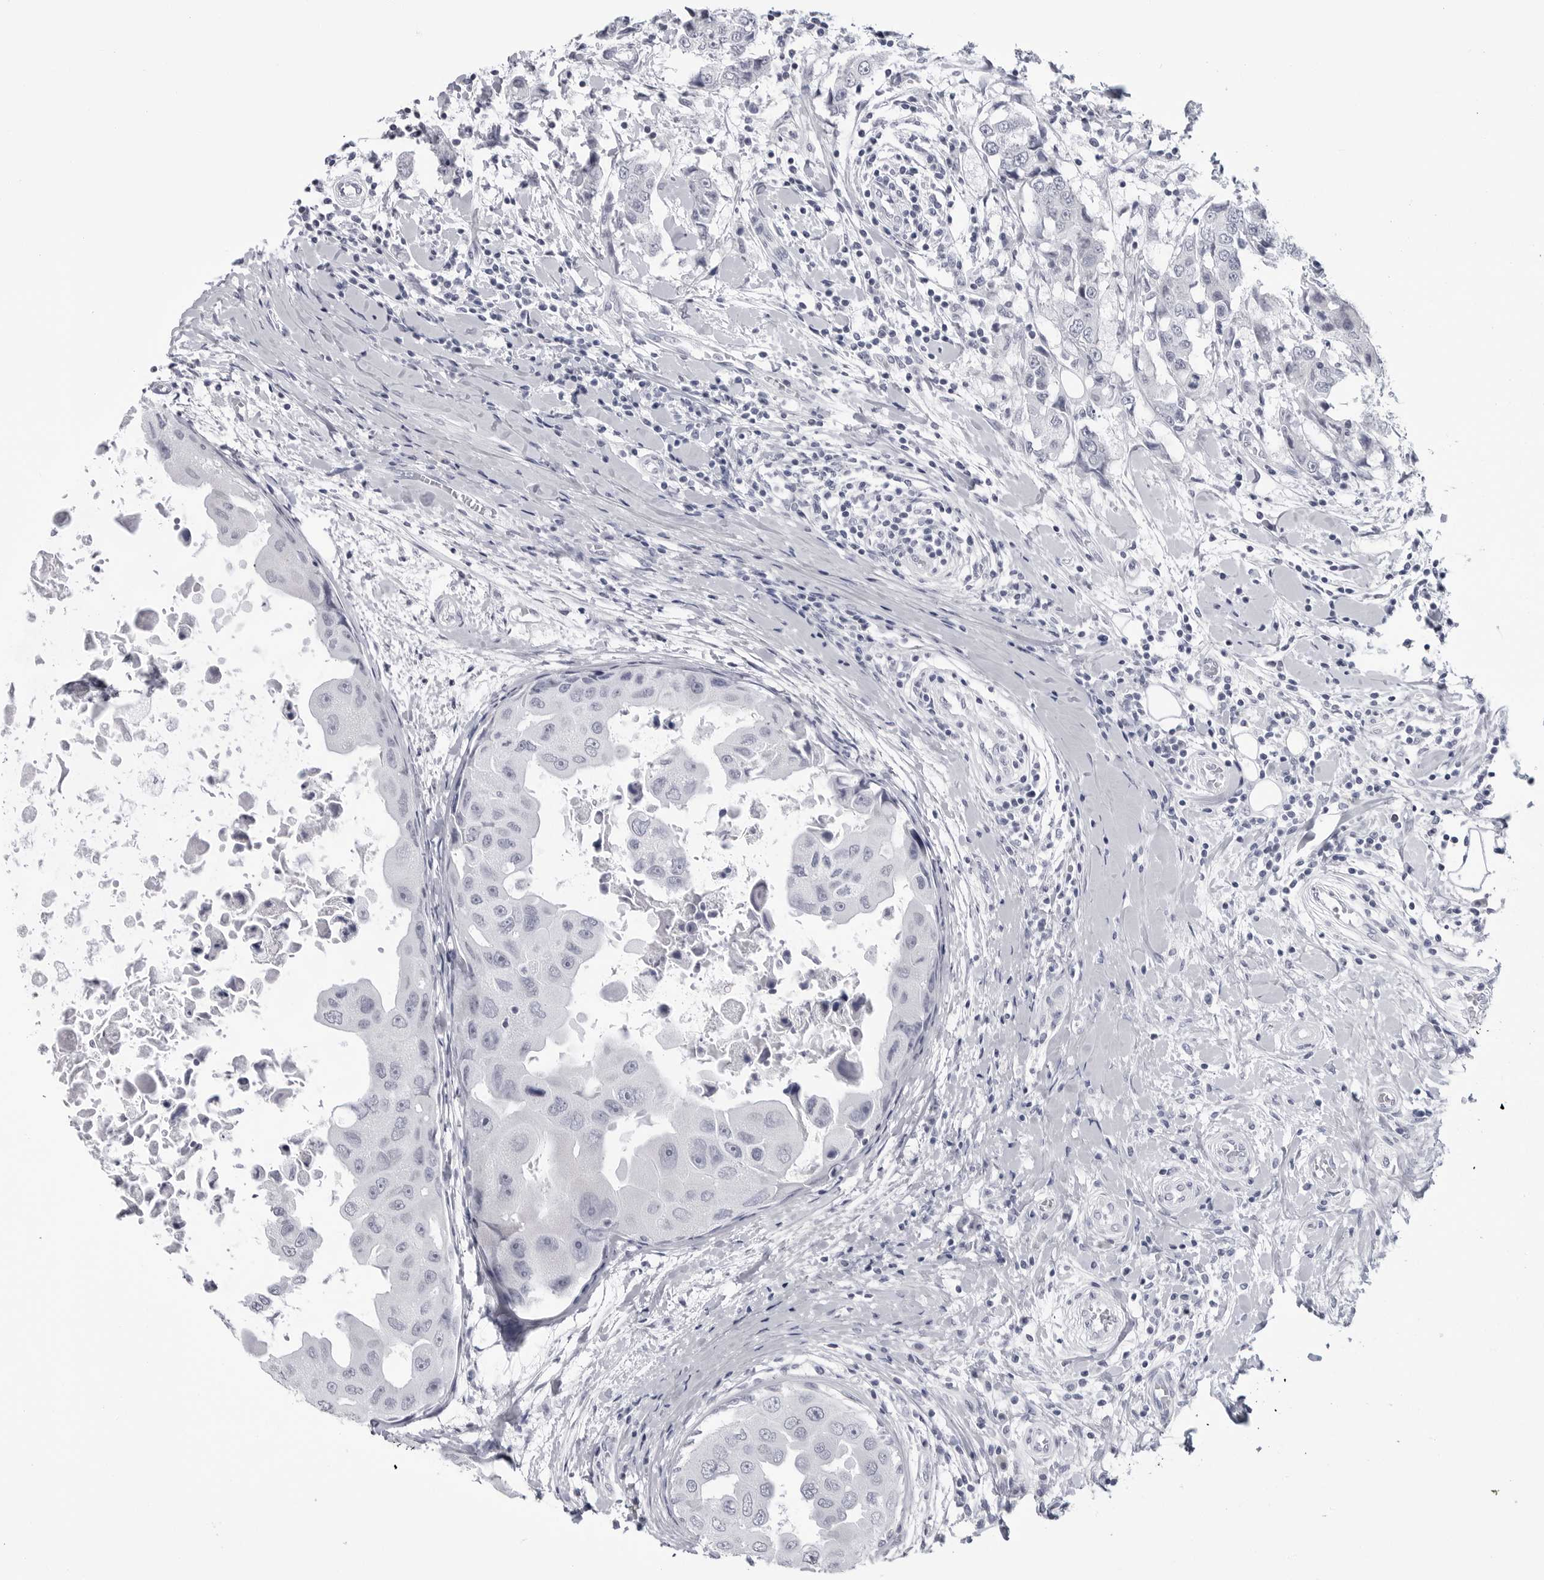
{"staining": {"intensity": "negative", "quantity": "none", "location": "none"}, "tissue": "breast cancer", "cell_type": "Tumor cells", "image_type": "cancer", "snomed": [{"axis": "morphology", "description": "Duct carcinoma"}, {"axis": "topography", "description": "Breast"}], "caption": "DAB (3,3'-diaminobenzidine) immunohistochemical staining of breast cancer displays no significant positivity in tumor cells. The staining was performed using DAB to visualize the protein expression in brown, while the nuclei were stained in blue with hematoxylin (Magnification: 20x).", "gene": "PGA3", "patient": {"sex": "female", "age": 27}}